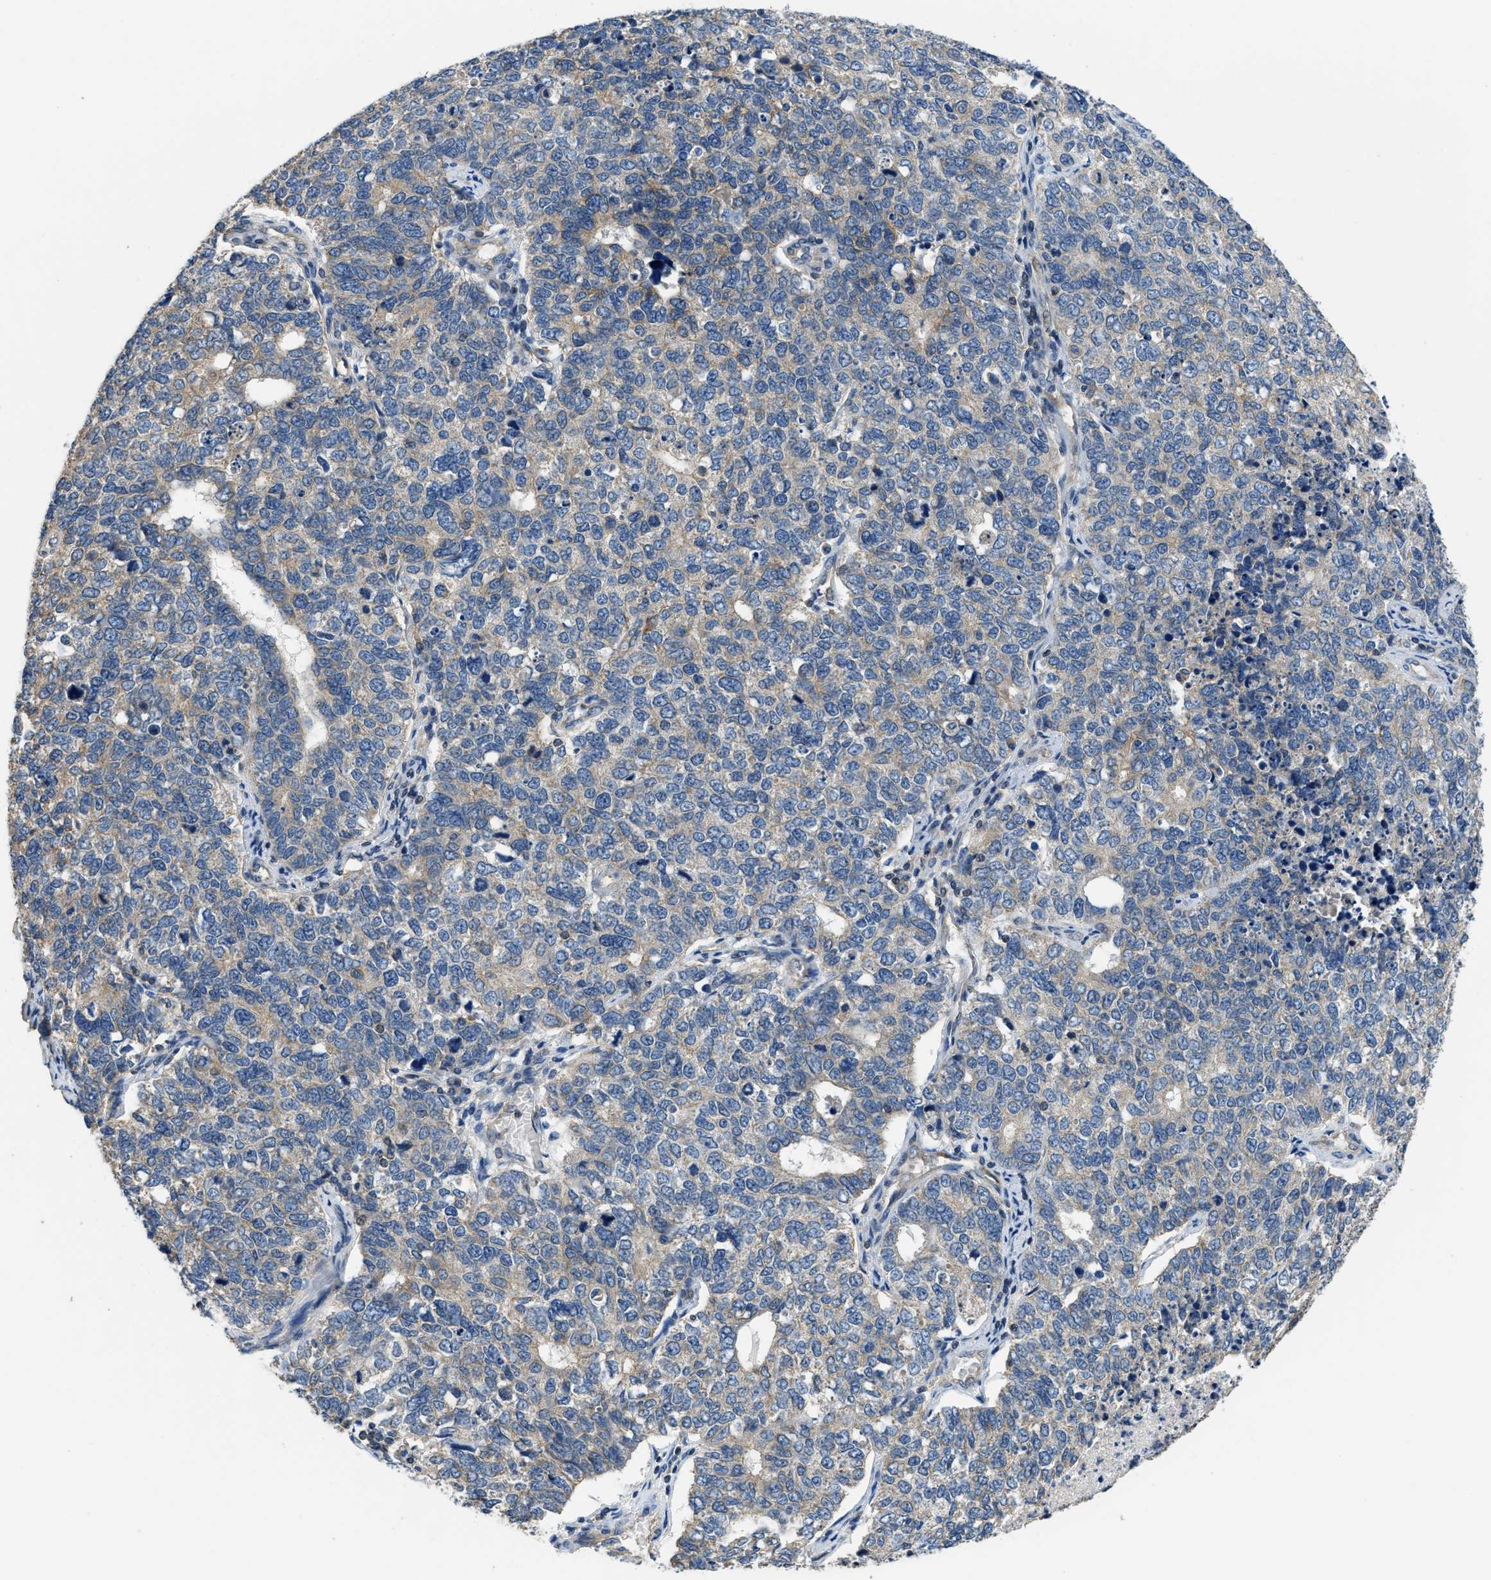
{"staining": {"intensity": "weak", "quantity": "25%-75%", "location": "cytoplasmic/membranous"}, "tissue": "cervical cancer", "cell_type": "Tumor cells", "image_type": "cancer", "snomed": [{"axis": "morphology", "description": "Squamous cell carcinoma, NOS"}, {"axis": "topography", "description": "Cervix"}], "caption": "Immunohistochemical staining of cervical cancer displays low levels of weak cytoplasmic/membranous expression in approximately 25%-75% of tumor cells. (DAB IHC with brightfield microscopy, high magnification).", "gene": "SSH2", "patient": {"sex": "female", "age": 63}}